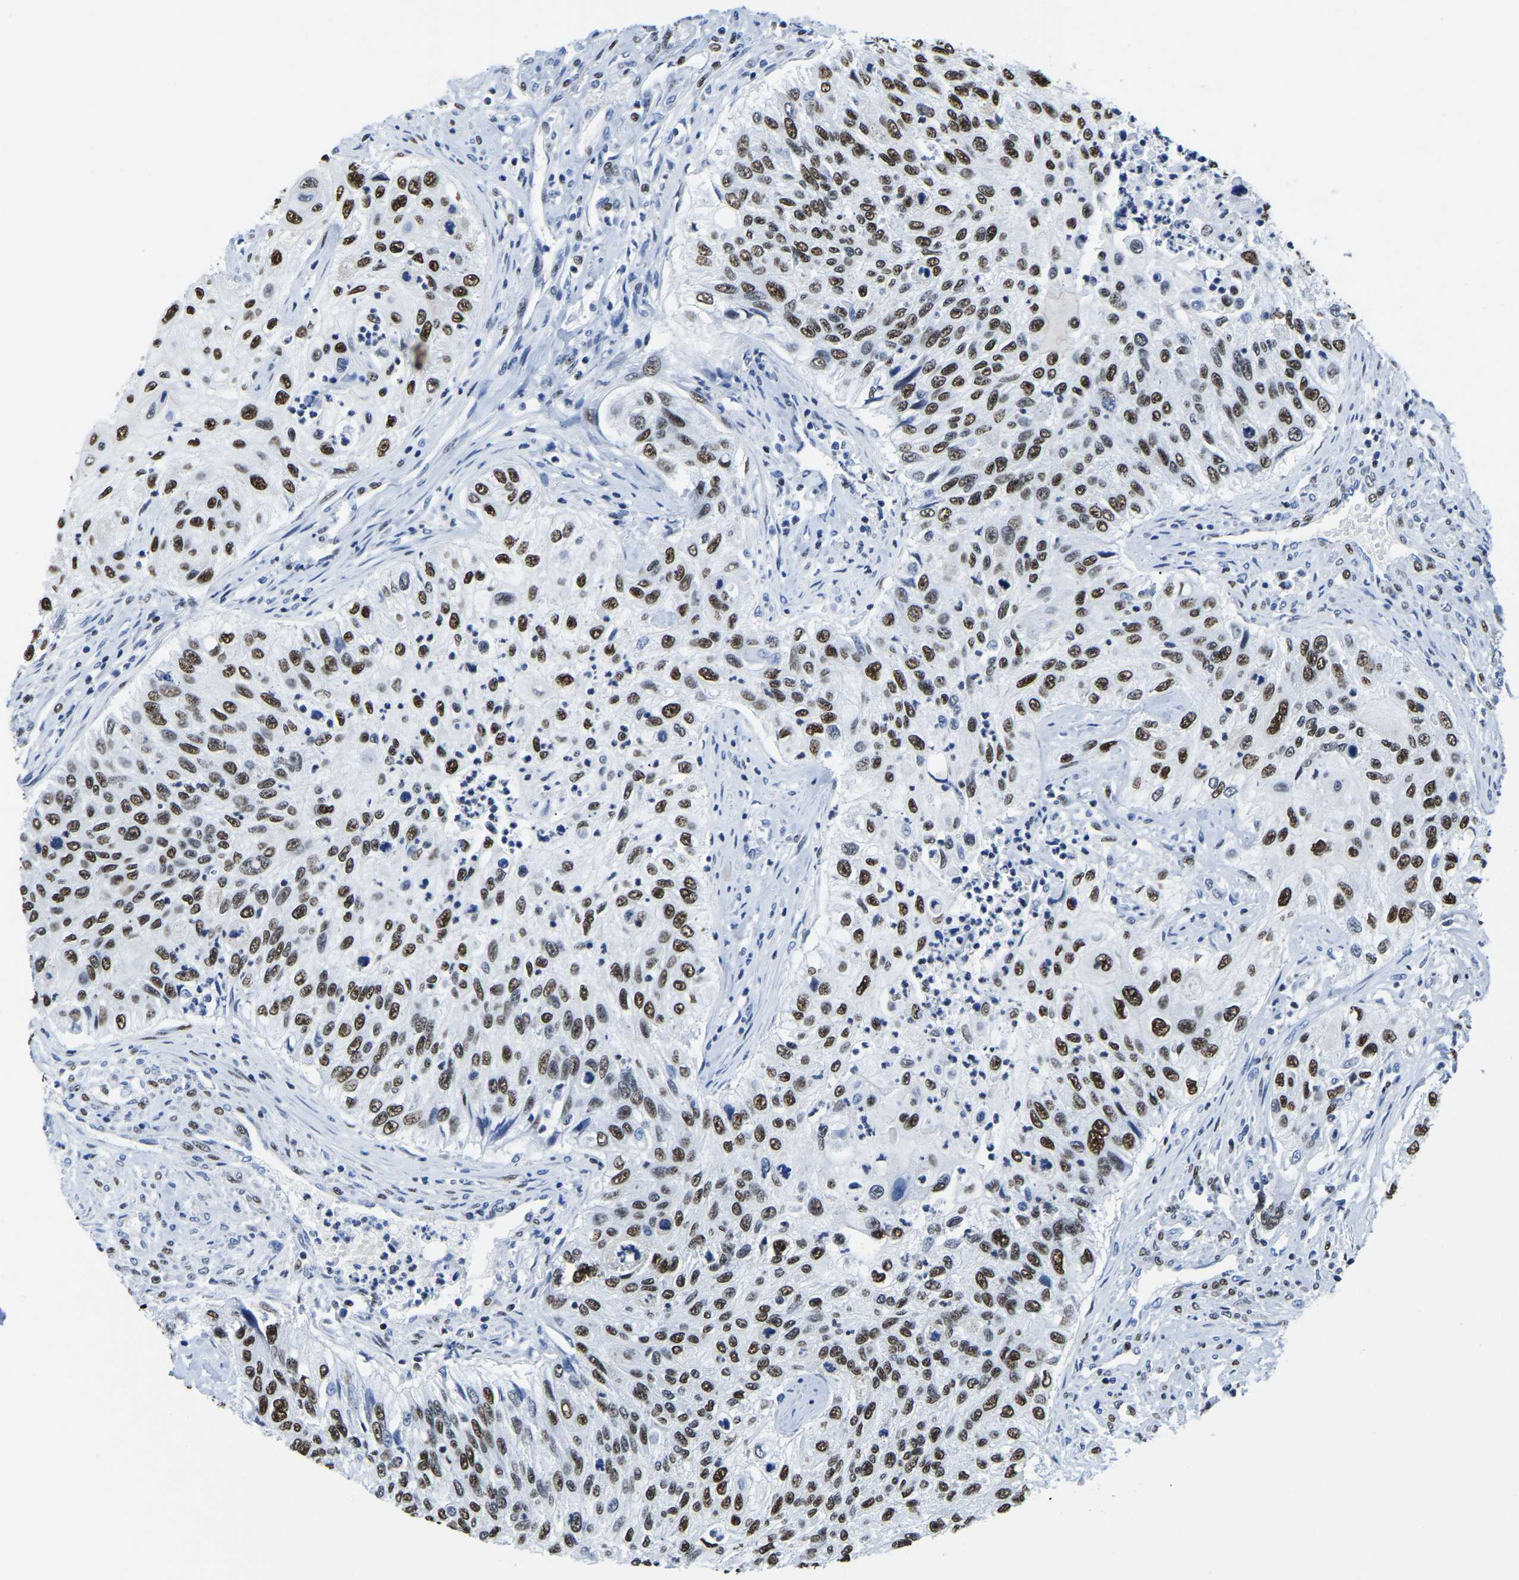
{"staining": {"intensity": "strong", "quantity": ">75%", "location": "nuclear"}, "tissue": "urothelial cancer", "cell_type": "Tumor cells", "image_type": "cancer", "snomed": [{"axis": "morphology", "description": "Urothelial carcinoma, High grade"}, {"axis": "topography", "description": "Urinary bladder"}], "caption": "This is a histology image of immunohistochemistry staining of high-grade urothelial carcinoma, which shows strong staining in the nuclear of tumor cells.", "gene": "UBA1", "patient": {"sex": "female", "age": 60}}